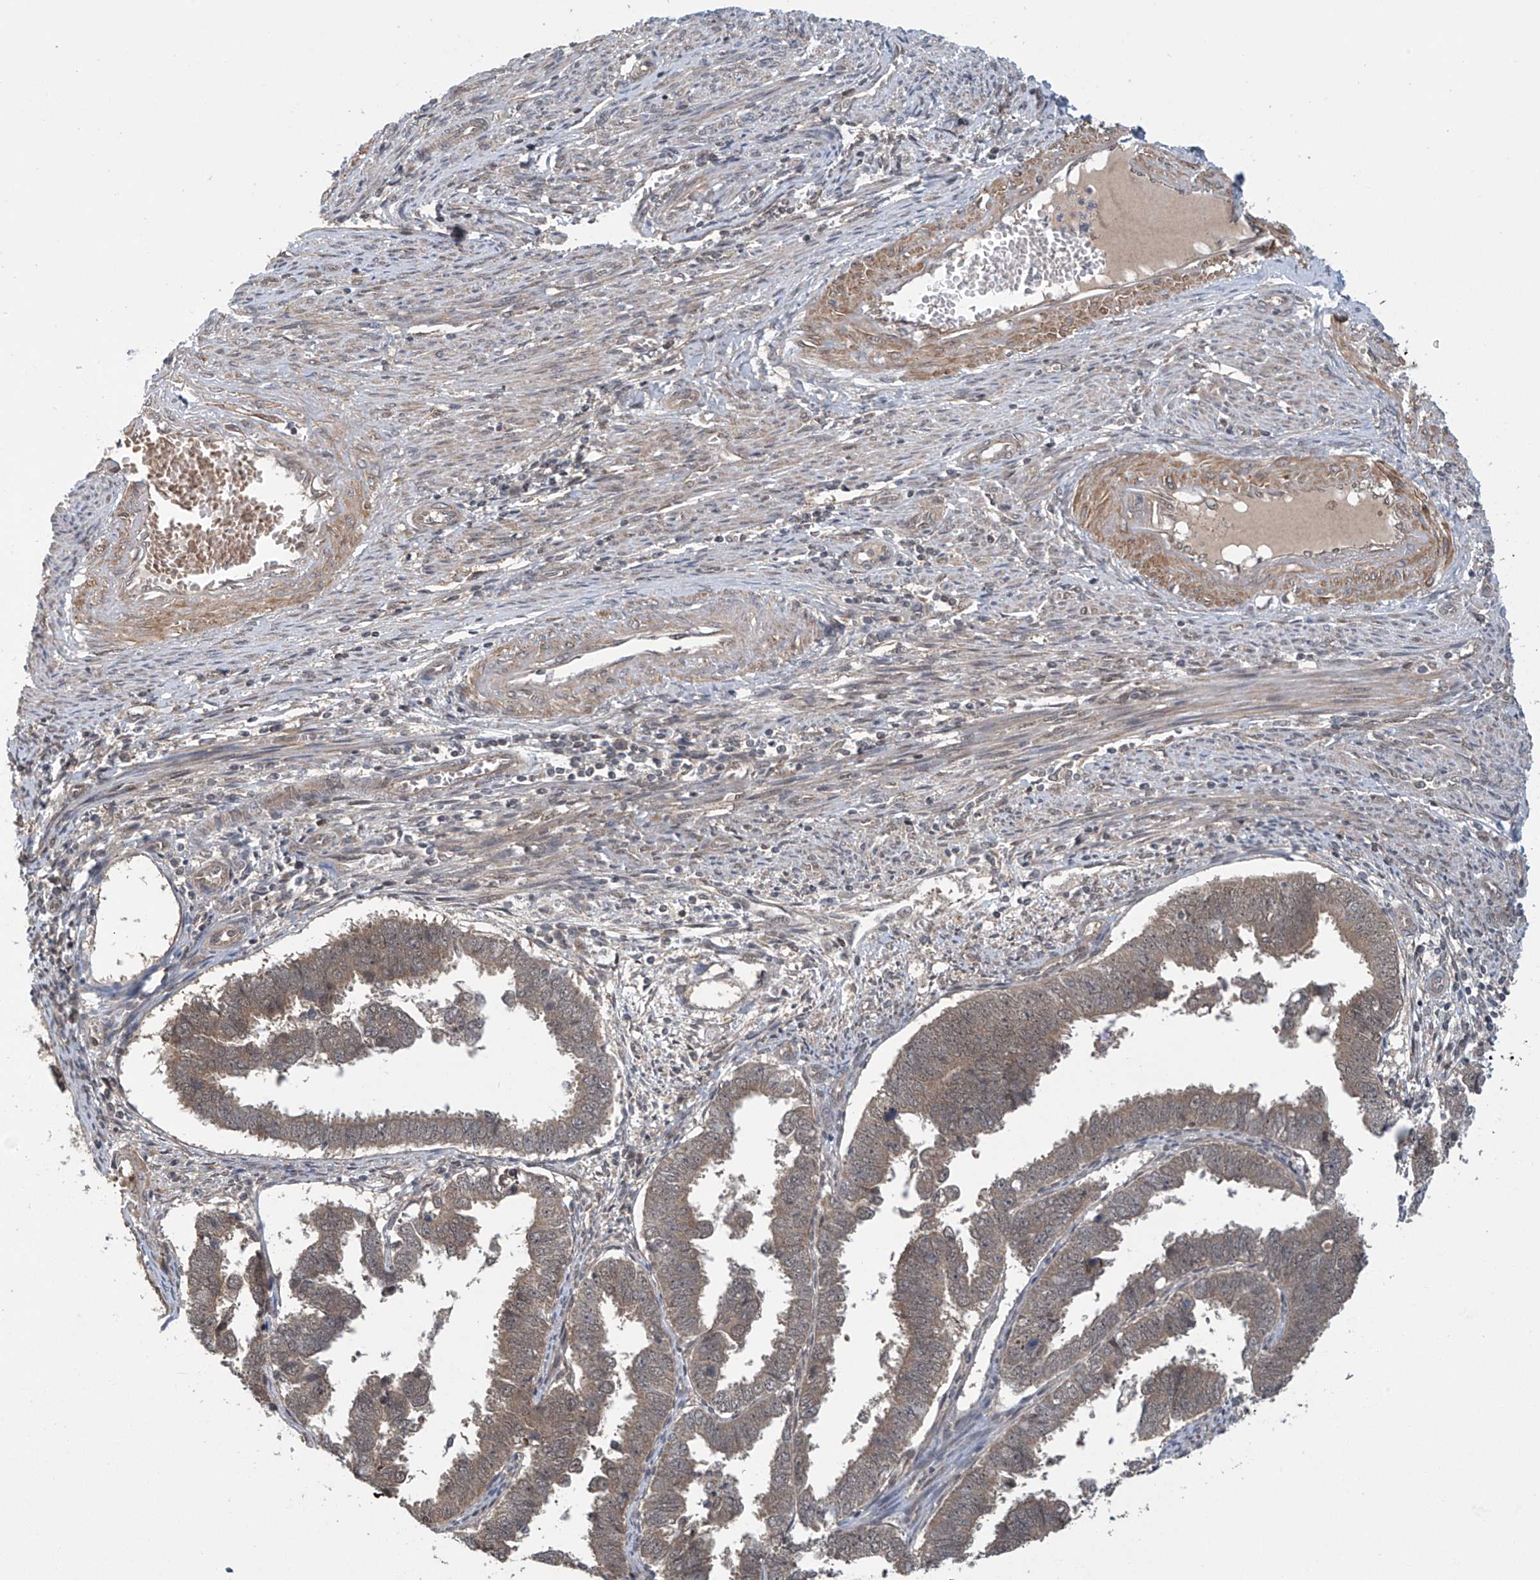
{"staining": {"intensity": "moderate", "quantity": ">75%", "location": "cytoplasmic/membranous"}, "tissue": "endometrial cancer", "cell_type": "Tumor cells", "image_type": "cancer", "snomed": [{"axis": "morphology", "description": "Adenocarcinoma, NOS"}, {"axis": "topography", "description": "Endometrium"}], "caption": "A brown stain labels moderate cytoplasmic/membranous positivity of a protein in human adenocarcinoma (endometrial) tumor cells.", "gene": "ABHD13", "patient": {"sex": "female", "age": 75}}